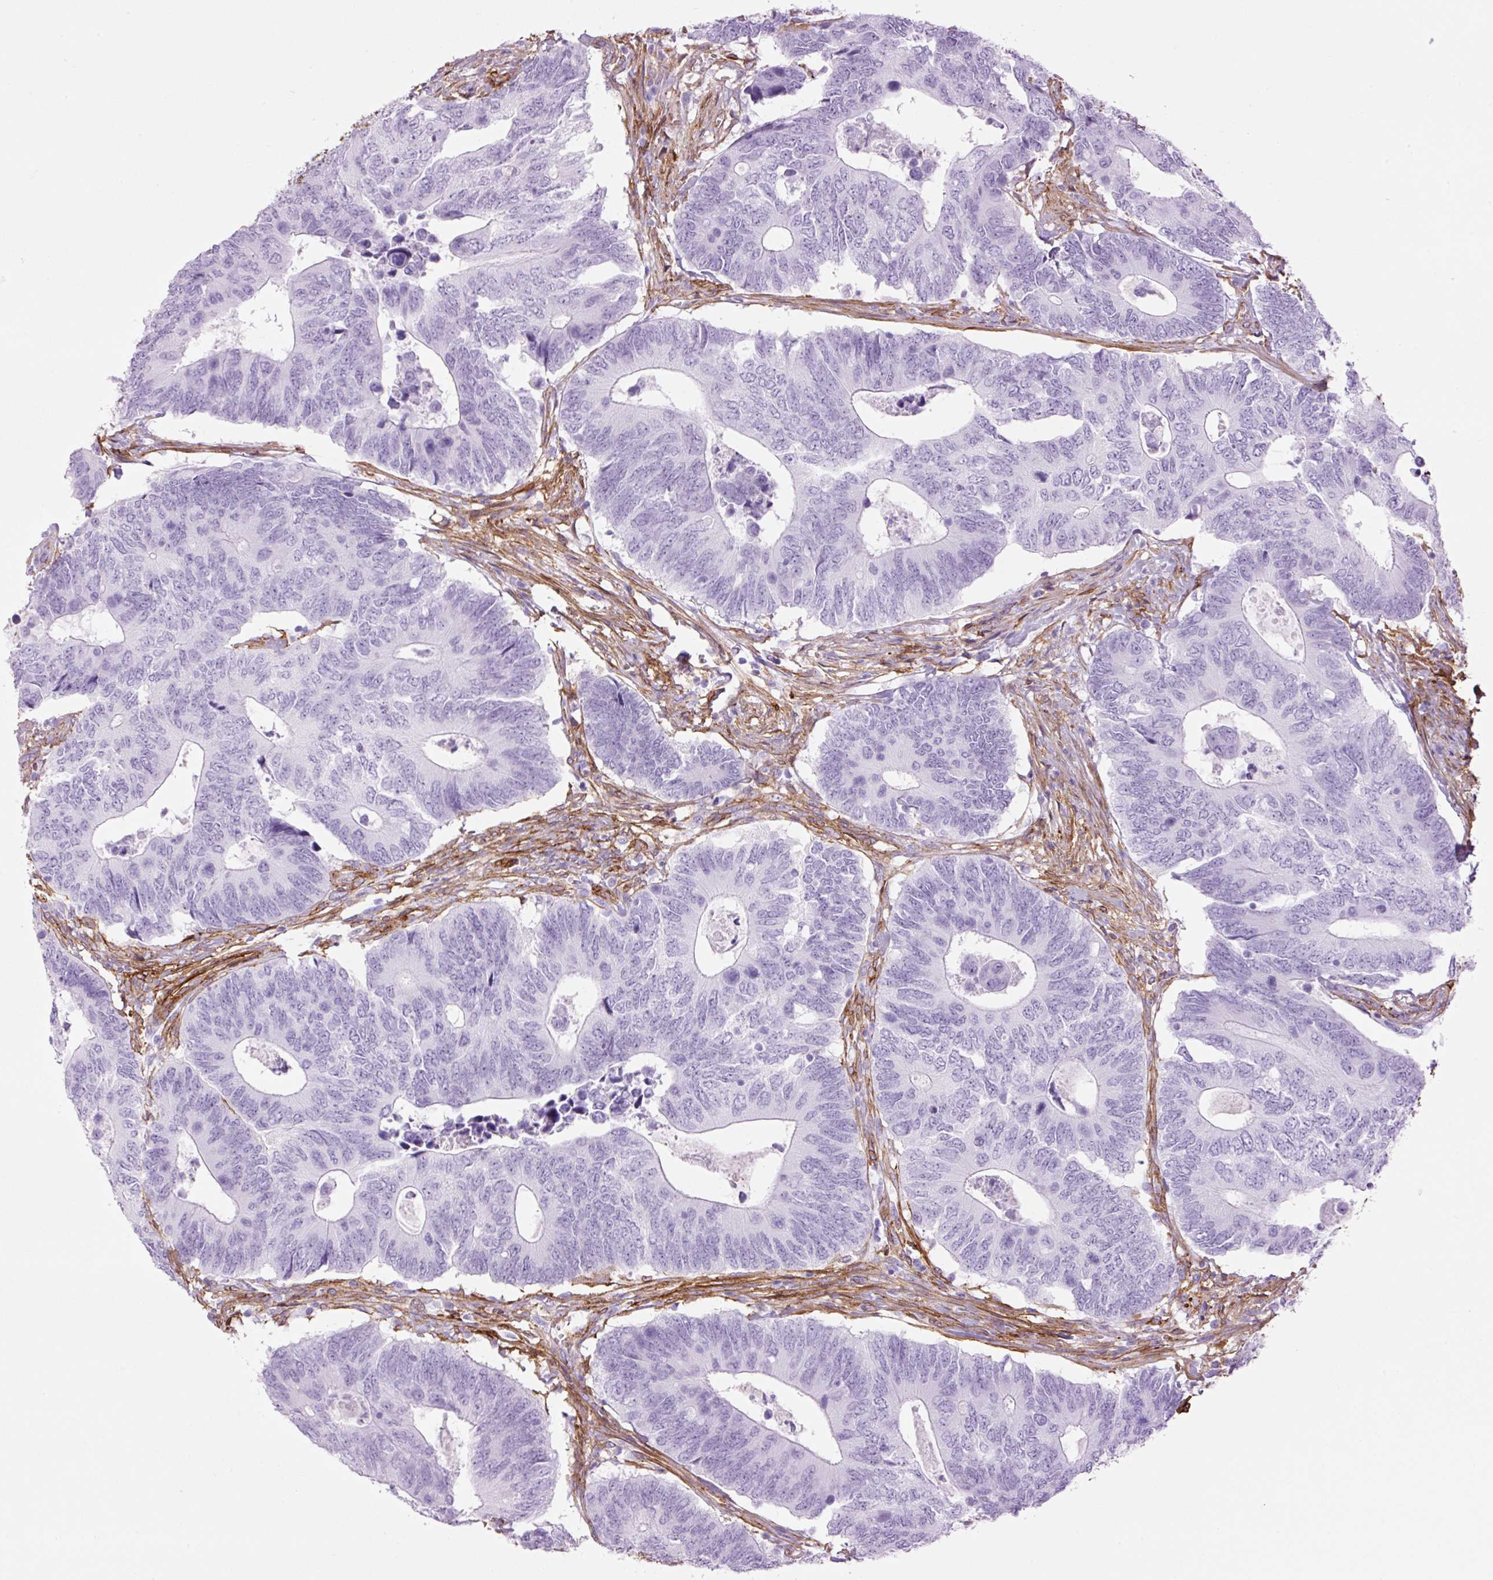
{"staining": {"intensity": "negative", "quantity": "none", "location": "none"}, "tissue": "colorectal cancer", "cell_type": "Tumor cells", "image_type": "cancer", "snomed": [{"axis": "morphology", "description": "Adenocarcinoma, NOS"}, {"axis": "topography", "description": "Colon"}], "caption": "Immunohistochemistry (IHC) of colorectal adenocarcinoma displays no expression in tumor cells.", "gene": "CAV1", "patient": {"sex": "male", "age": 87}}